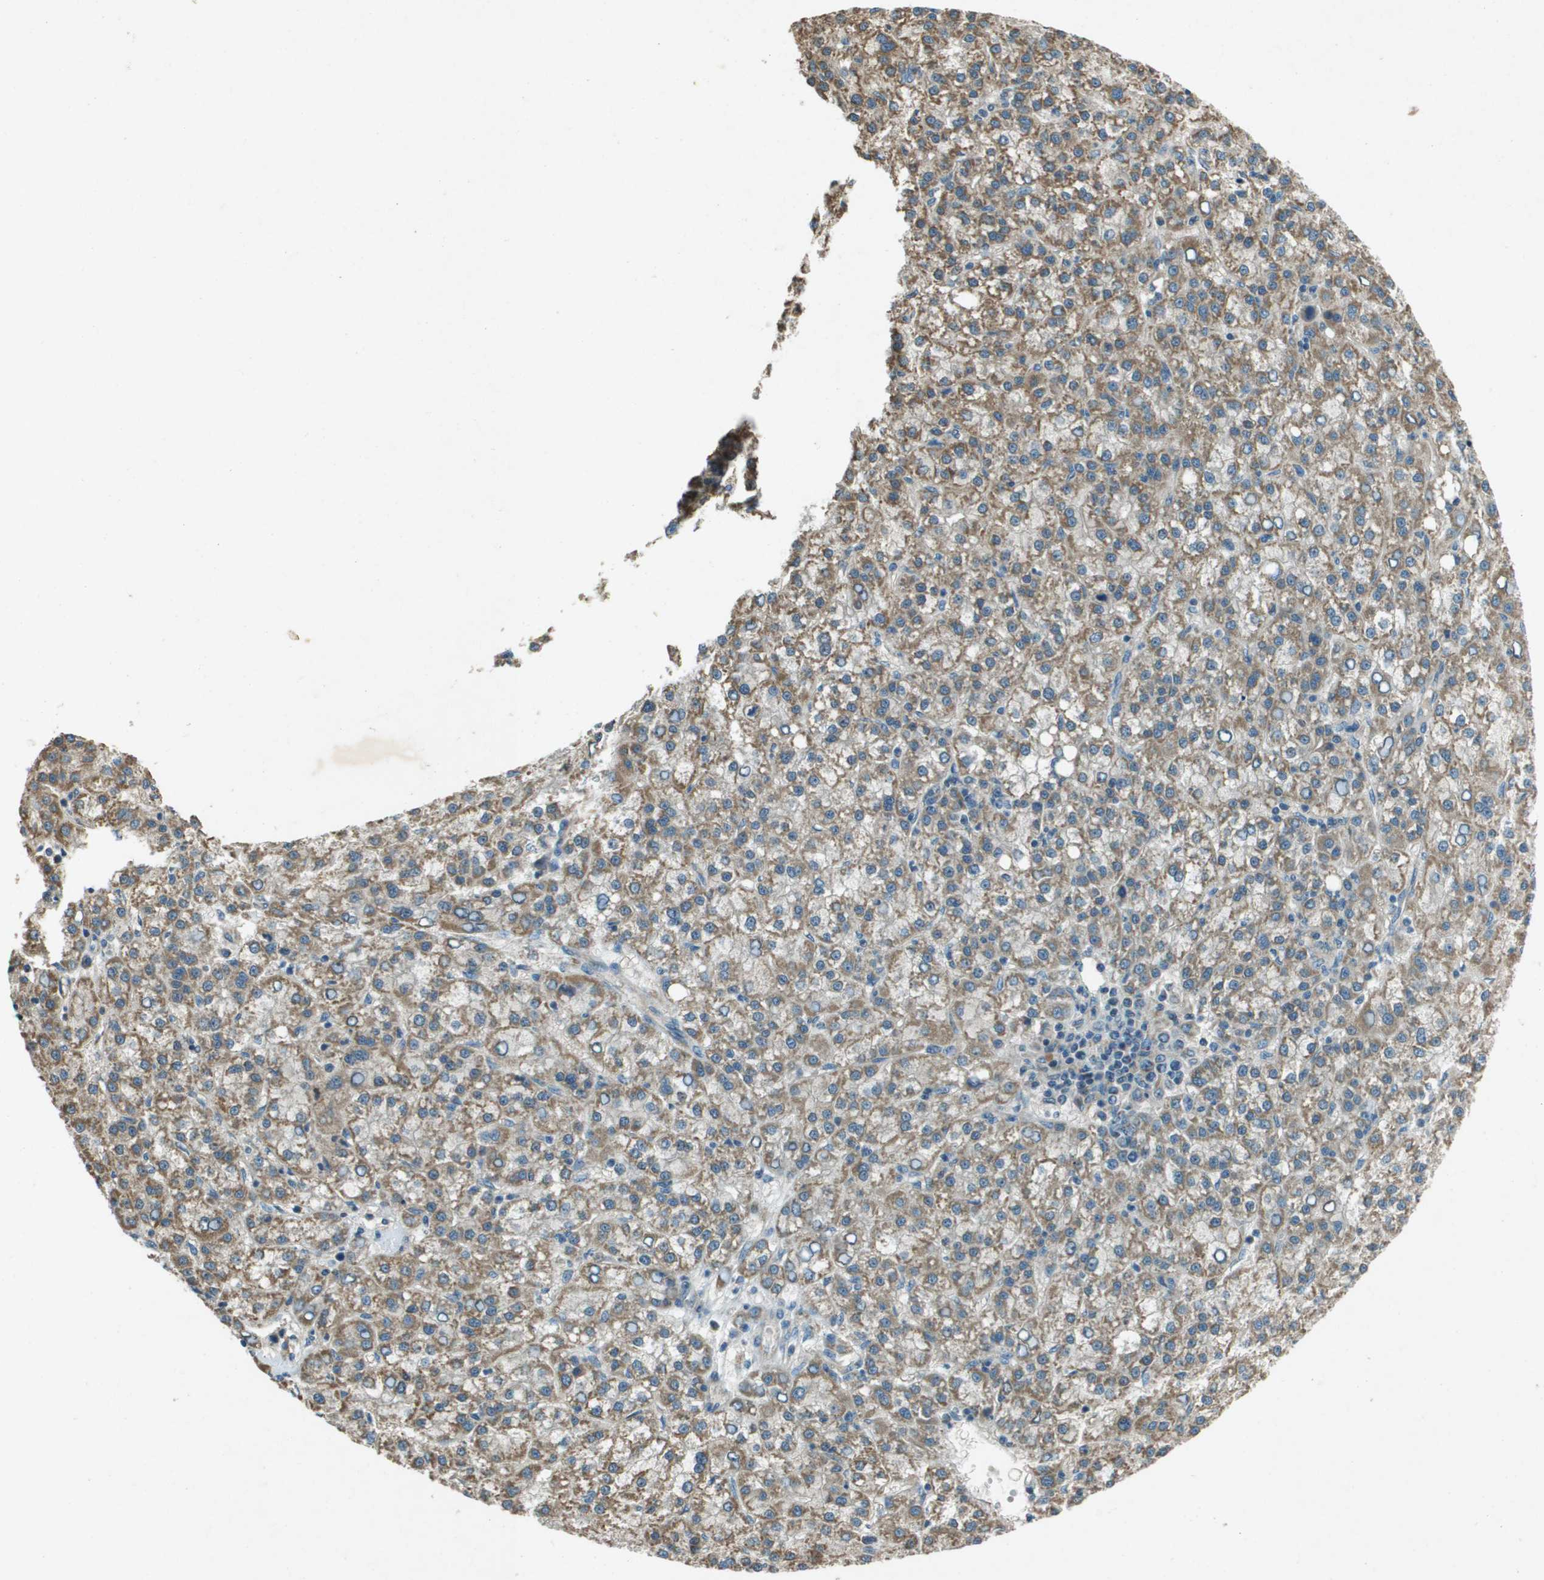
{"staining": {"intensity": "moderate", "quantity": ">75%", "location": "cytoplasmic/membranous"}, "tissue": "liver cancer", "cell_type": "Tumor cells", "image_type": "cancer", "snomed": [{"axis": "morphology", "description": "Carcinoma, Hepatocellular, NOS"}, {"axis": "topography", "description": "Liver"}], "caption": "IHC photomicrograph of neoplastic tissue: human liver cancer (hepatocellular carcinoma) stained using immunohistochemistry demonstrates medium levels of moderate protein expression localized specifically in the cytoplasmic/membranous of tumor cells, appearing as a cytoplasmic/membranous brown color.", "gene": "MIGA1", "patient": {"sex": "female", "age": 58}}